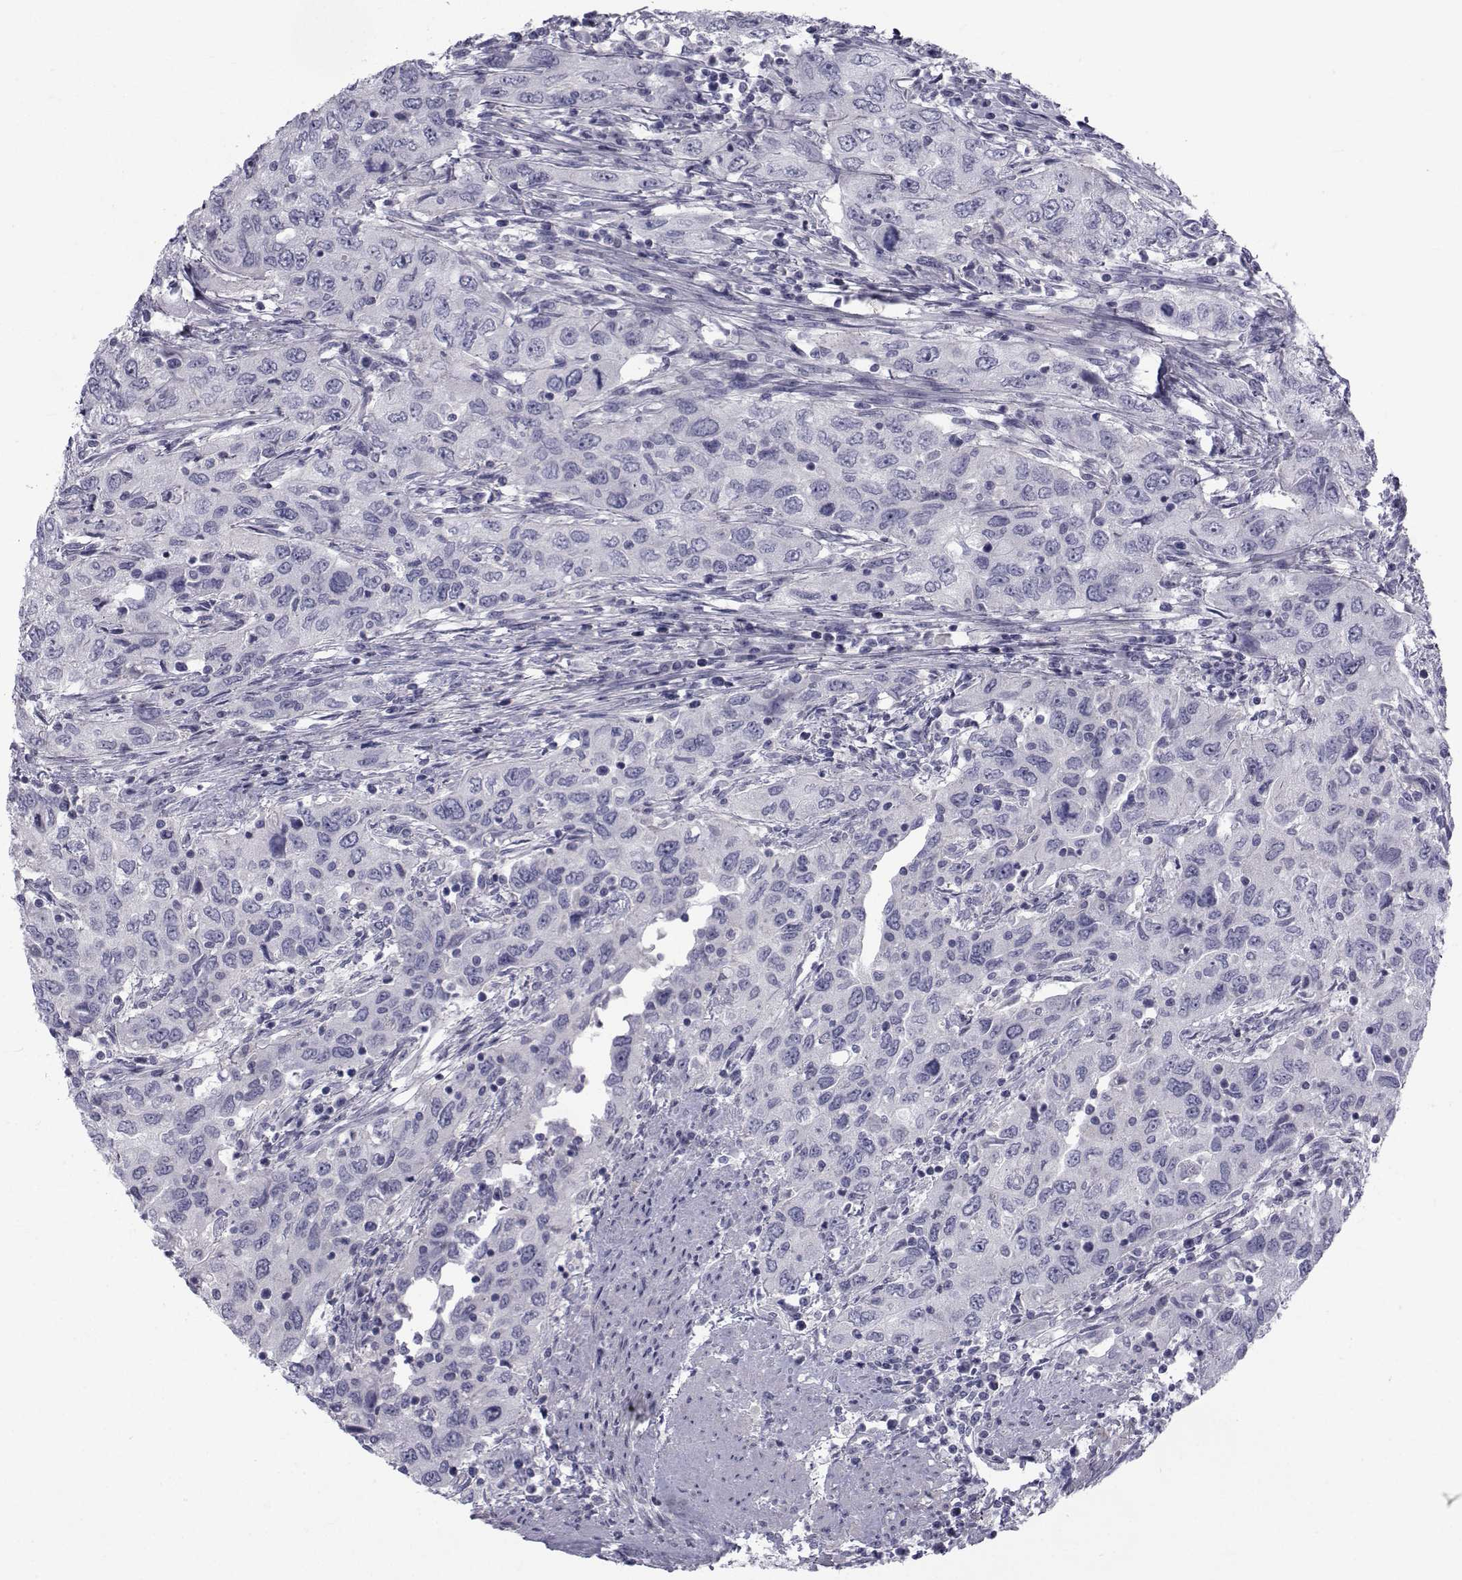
{"staining": {"intensity": "negative", "quantity": "none", "location": "none"}, "tissue": "urothelial cancer", "cell_type": "Tumor cells", "image_type": "cancer", "snomed": [{"axis": "morphology", "description": "Urothelial carcinoma, High grade"}, {"axis": "topography", "description": "Urinary bladder"}], "caption": "DAB immunohistochemical staining of human urothelial carcinoma (high-grade) exhibits no significant expression in tumor cells.", "gene": "FDXR", "patient": {"sex": "male", "age": 76}}